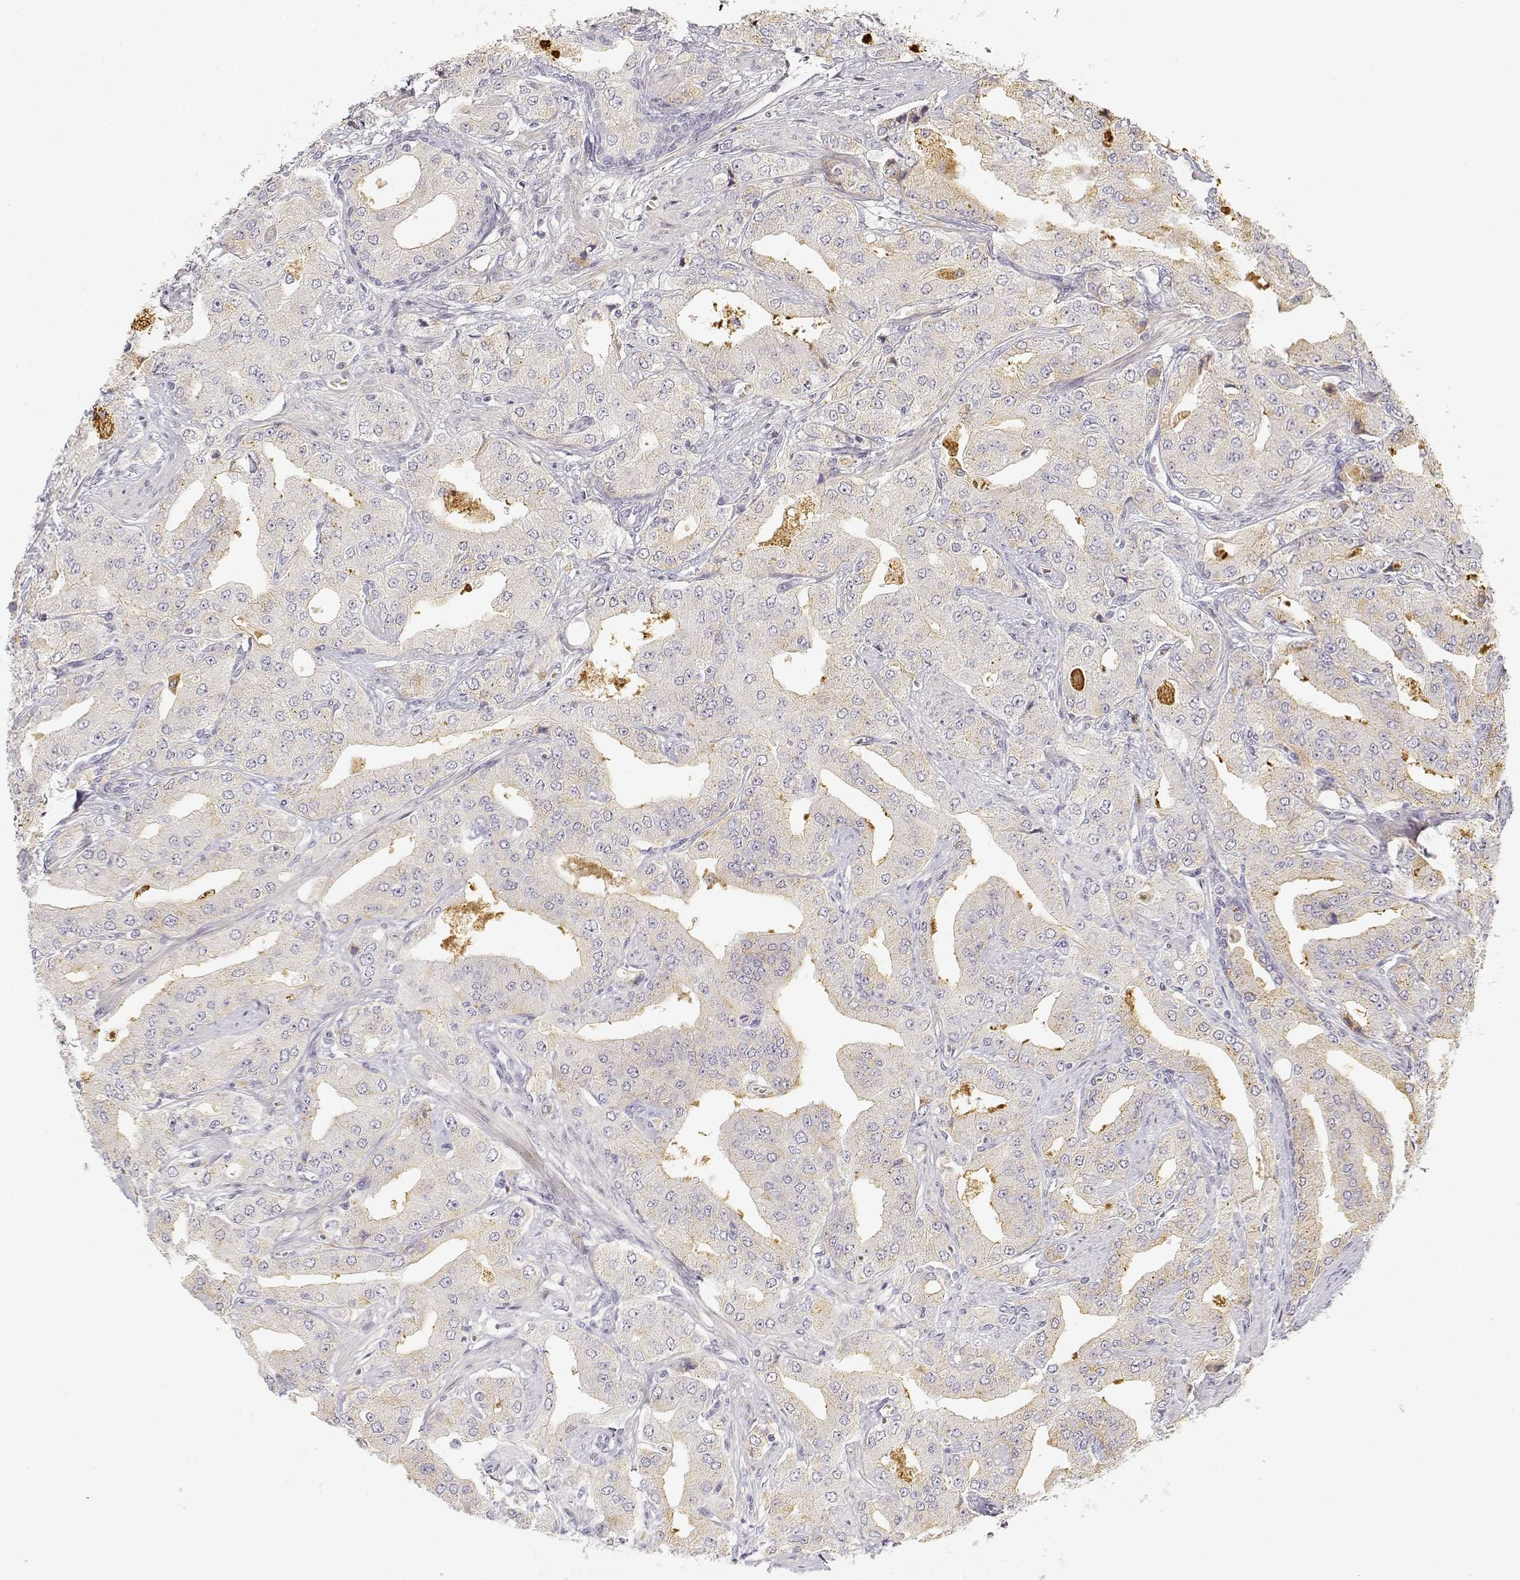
{"staining": {"intensity": "weak", "quantity": "<25%", "location": "cytoplasmic/membranous"}, "tissue": "prostate cancer", "cell_type": "Tumor cells", "image_type": "cancer", "snomed": [{"axis": "morphology", "description": "Adenocarcinoma, Low grade"}, {"axis": "topography", "description": "Prostate"}], "caption": "A high-resolution photomicrograph shows immunohistochemistry staining of prostate cancer, which displays no significant staining in tumor cells. (DAB immunohistochemistry visualized using brightfield microscopy, high magnification).", "gene": "GLIPR1L2", "patient": {"sex": "male", "age": 60}}